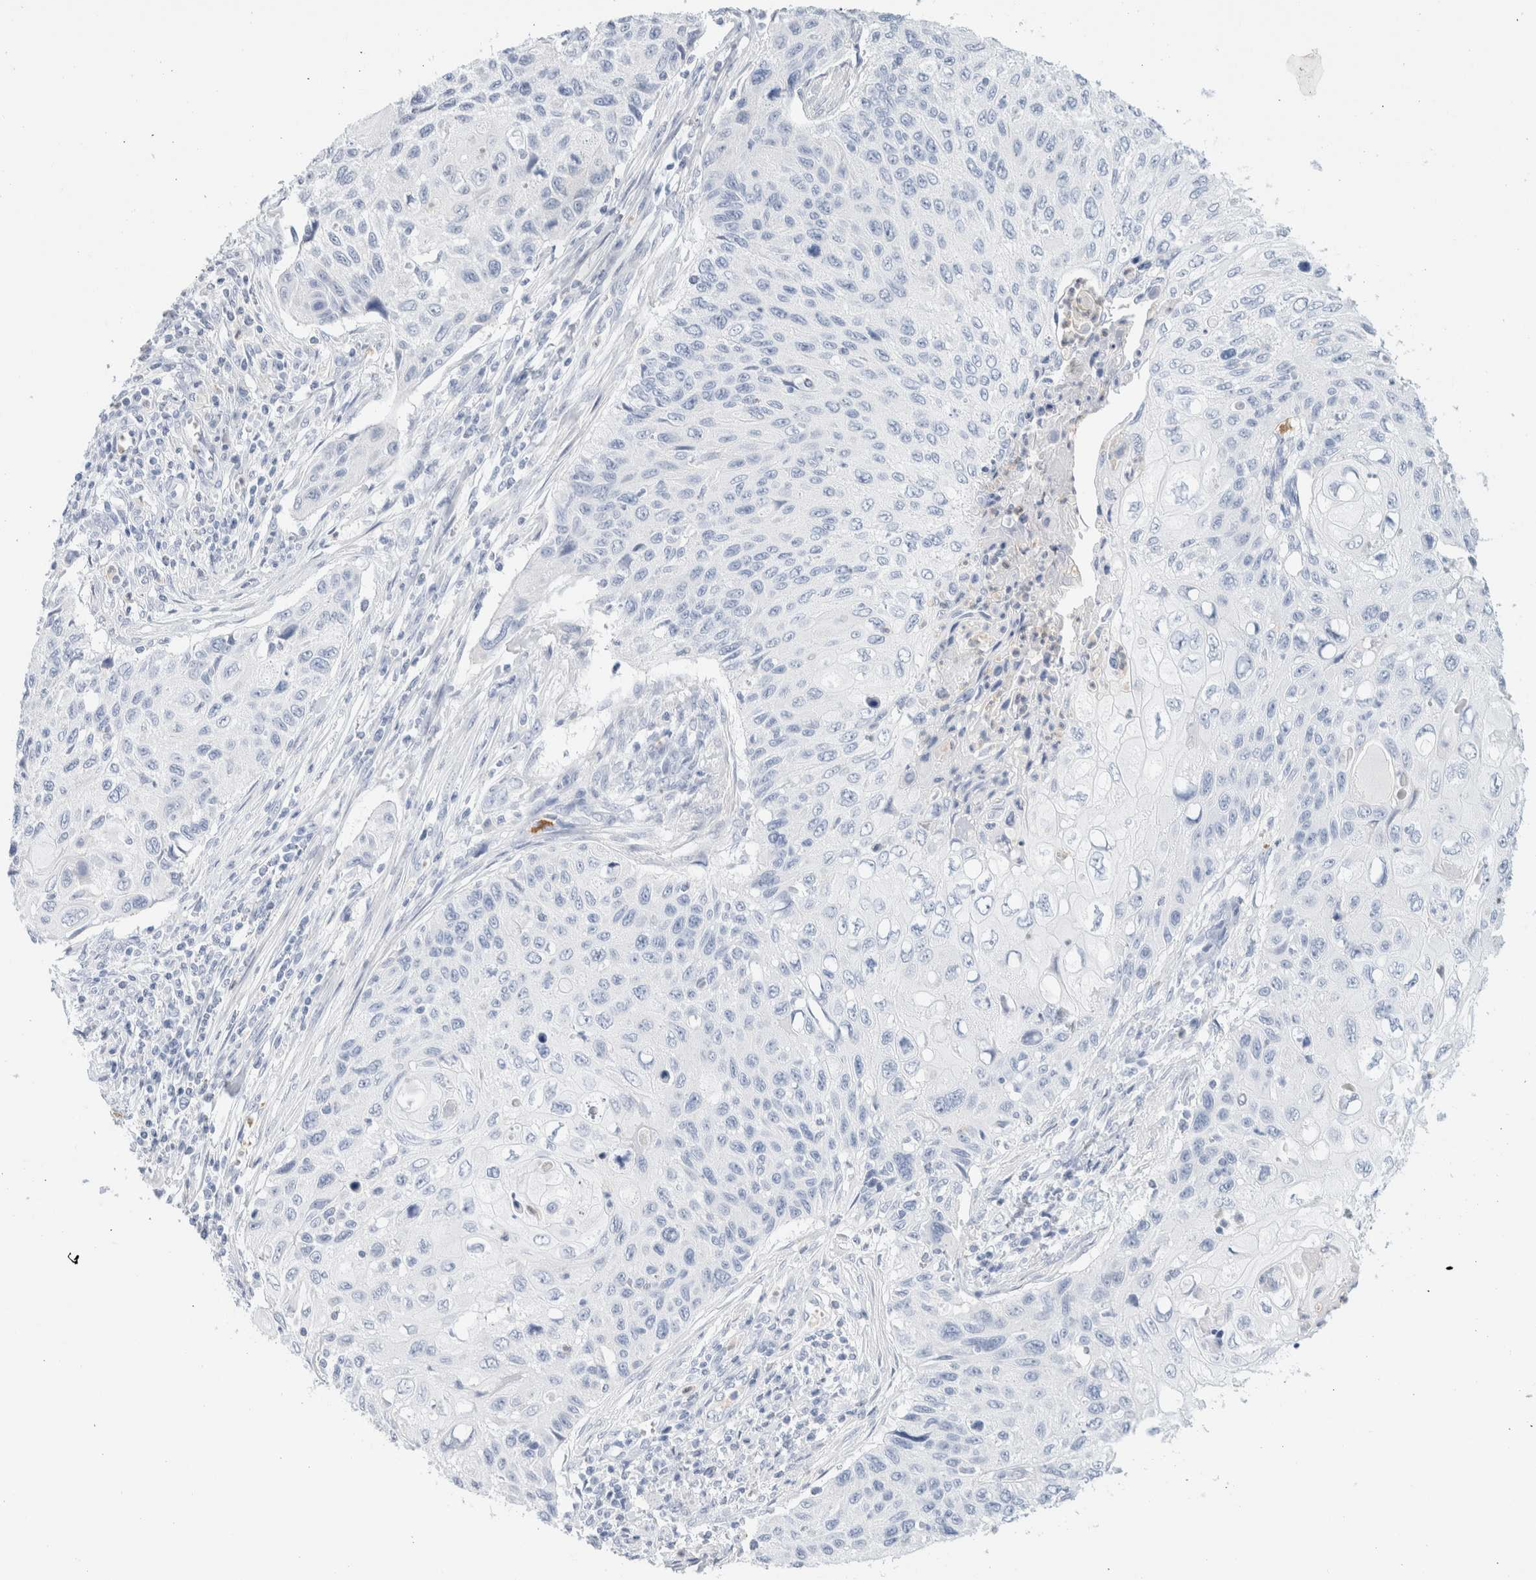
{"staining": {"intensity": "negative", "quantity": "none", "location": "none"}, "tissue": "cervical cancer", "cell_type": "Tumor cells", "image_type": "cancer", "snomed": [{"axis": "morphology", "description": "Squamous cell carcinoma, NOS"}, {"axis": "topography", "description": "Cervix"}], "caption": "This is an immunohistochemistry image of cervical cancer. There is no staining in tumor cells.", "gene": "ARG1", "patient": {"sex": "female", "age": 70}}